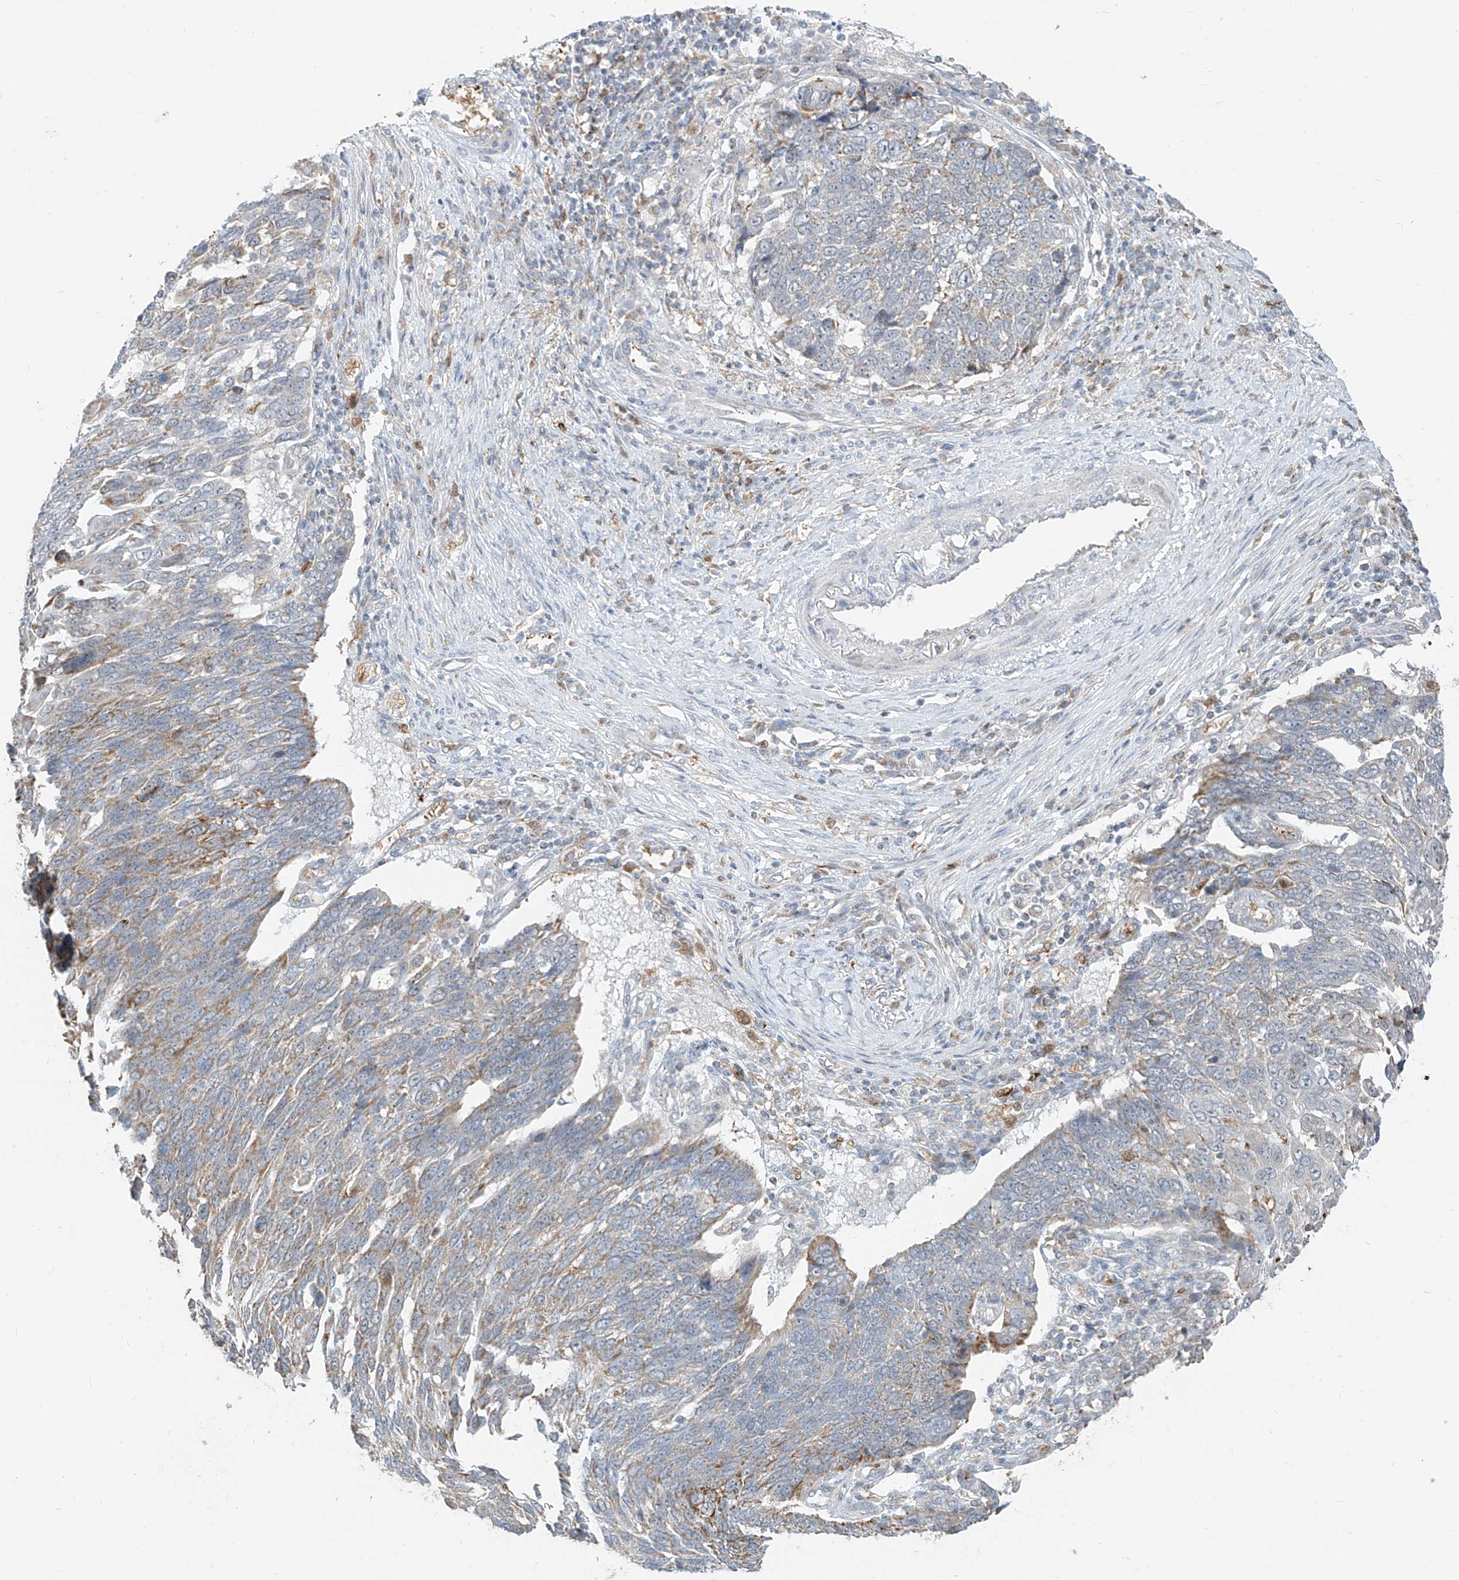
{"staining": {"intensity": "negative", "quantity": "none", "location": "none"}, "tissue": "lung cancer", "cell_type": "Tumor cells", "image_type": "cancer", "snomed": [{"axis": "morphology", "description": "Squamous cell carcinoma, NOS"}, {"axis": "topography", "description": "Lung"}], "caption": "High power microscopy histopathology image of an immunohistochemistry (IHC) micrograph of lung cancer (squamous cell carcinoma), revealing no significant expression in tumor cells.", "gene": "MTUS2", "patient": {"sex": "male", "age": 66}}